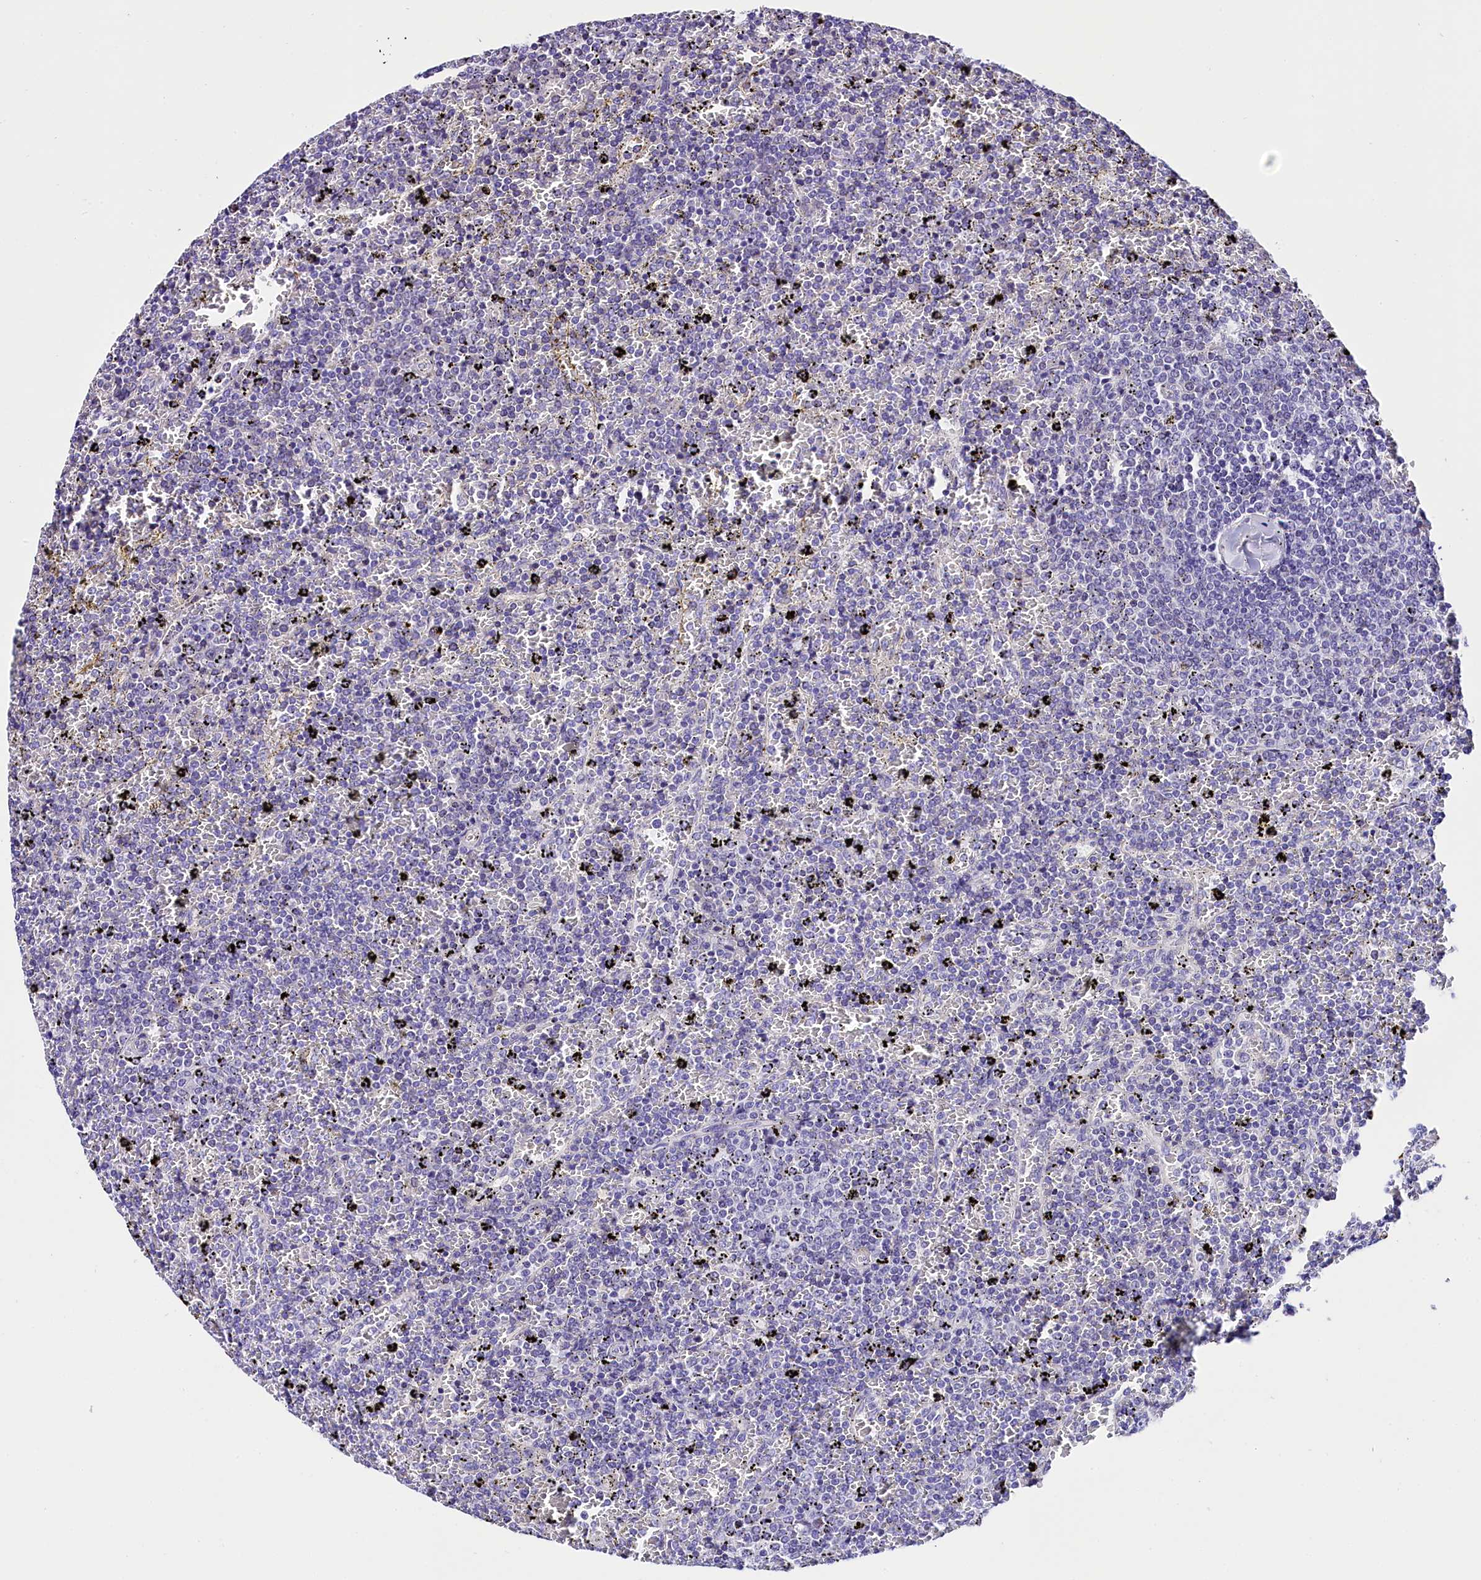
{"staining": {"intensity": "negative", "quantity": "none", "location": "none"}, "tissue": "lymphoma", "cell_type": "Tumor cells", "image_type": "cancer", "snomed": [{"axis": "morphology", "description": "Malignant lymphoma, non-Hodgkin's type, Low grade"}, {"axis": "topography", "description": "Spleen"}], "caption": "Malignant lymphoma, non-Hodgkin's type (low-grade) was stained to show a protein in brown. There is no significant positivity in tumor cells.", "gene": "ACAA2", "patient": {"sex": "female", "age": 77}}